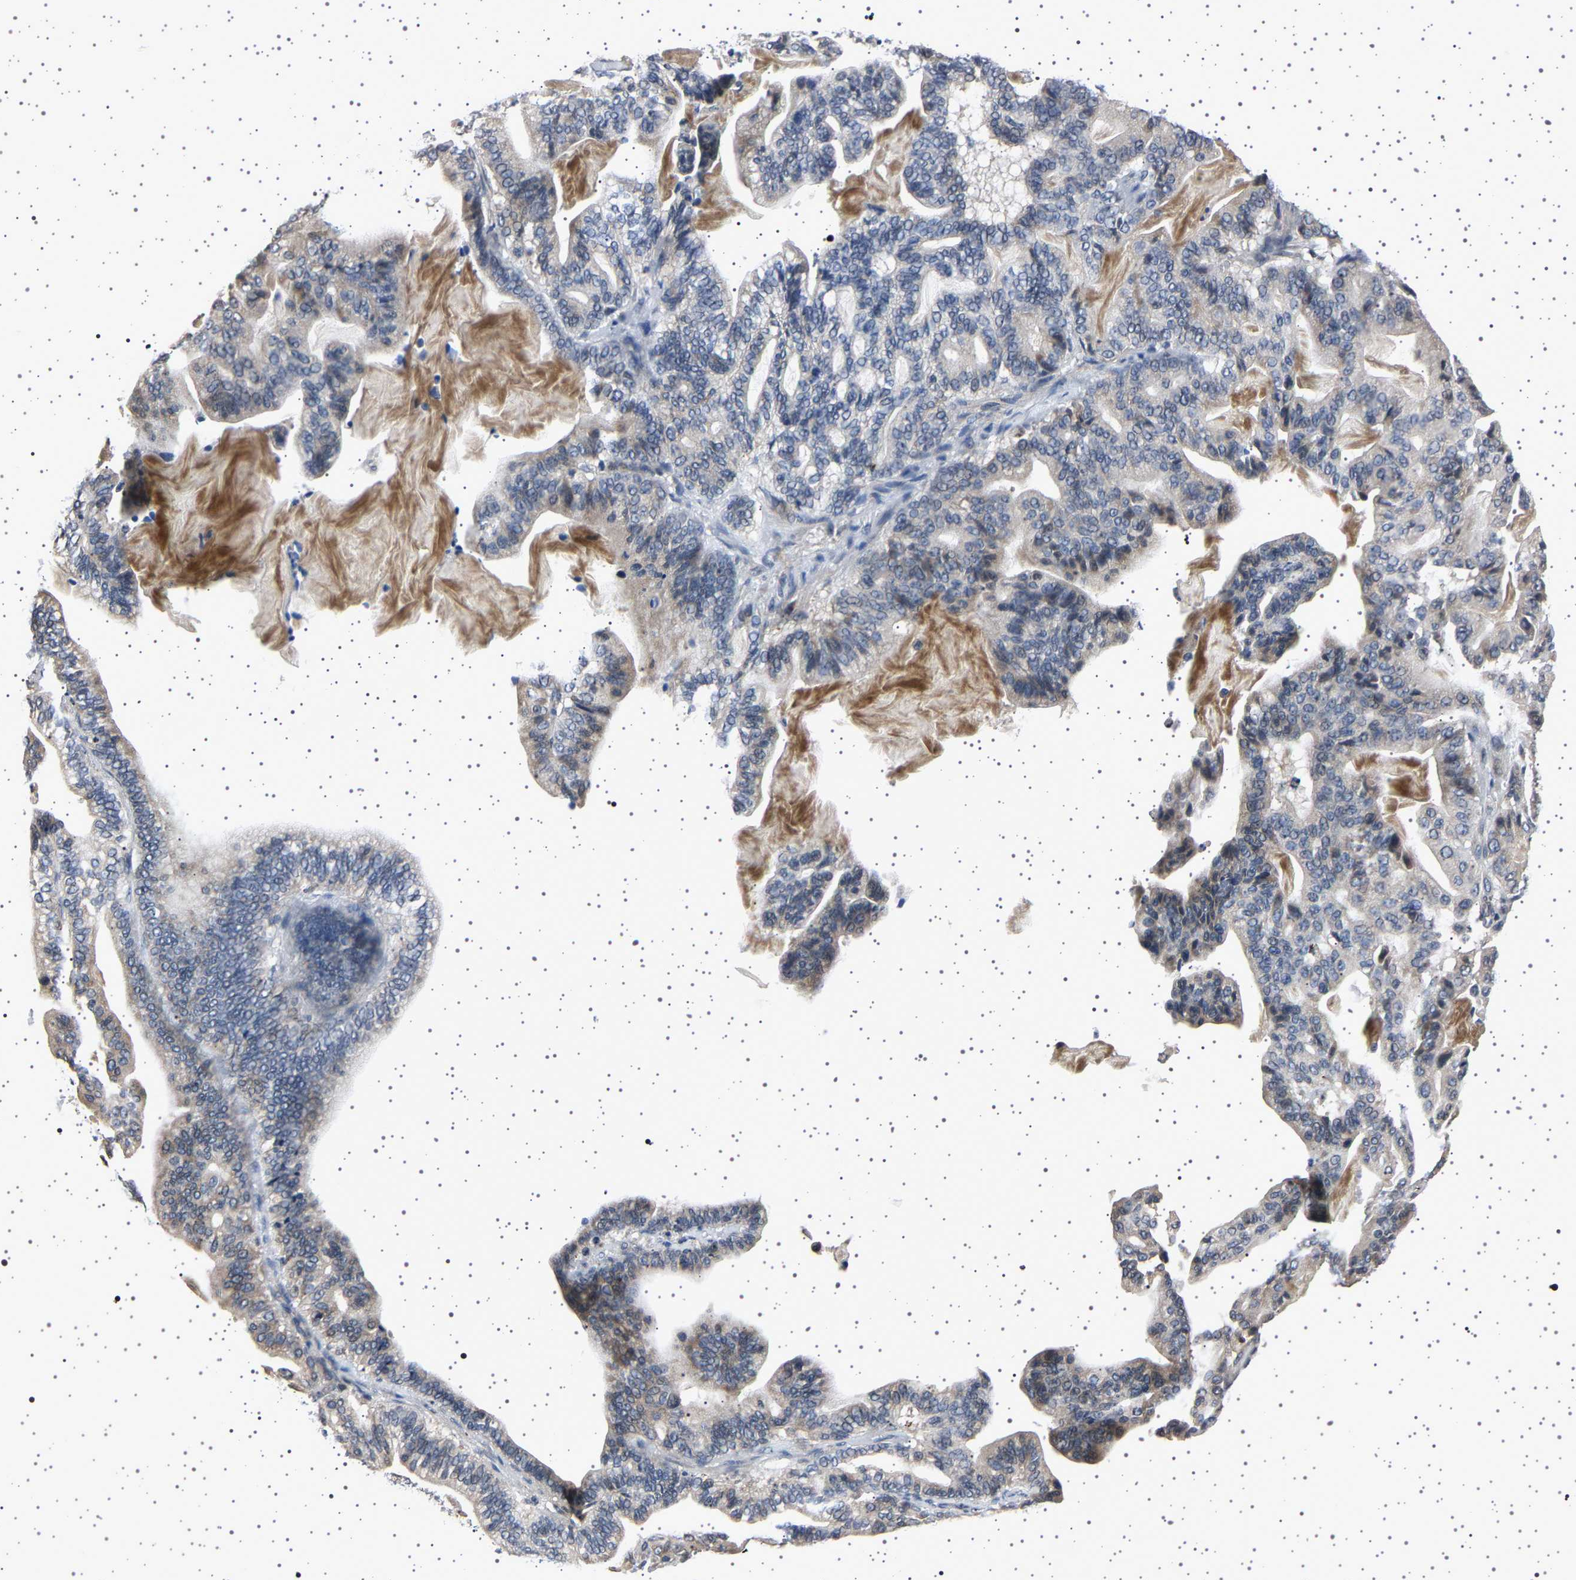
{"staining": {"intensity": "weak", "quantity": "<25%", "location": "cytoplasmic/membranous"}, "tissue": "pancreatic cancer", "cell_type": "Tumor cells", "image_type": "cancer", "snomed": [{"axis": "morphology", "description": "Adenocarcinoma, NOS"}, {"axis": "topography", "description": "Pancreas"}], "caption": "Pancreatic cancer (adenocarcinoma) was stained to show a protein in brown. There is no significant staining in tumor cells. (Brightfield microscopy of DAB (3,3'-diaminobenzidine) immunohistochemistry at high magnification).", "gene": "IL10RB", "patient": {"sex": "male", "age": 63}}